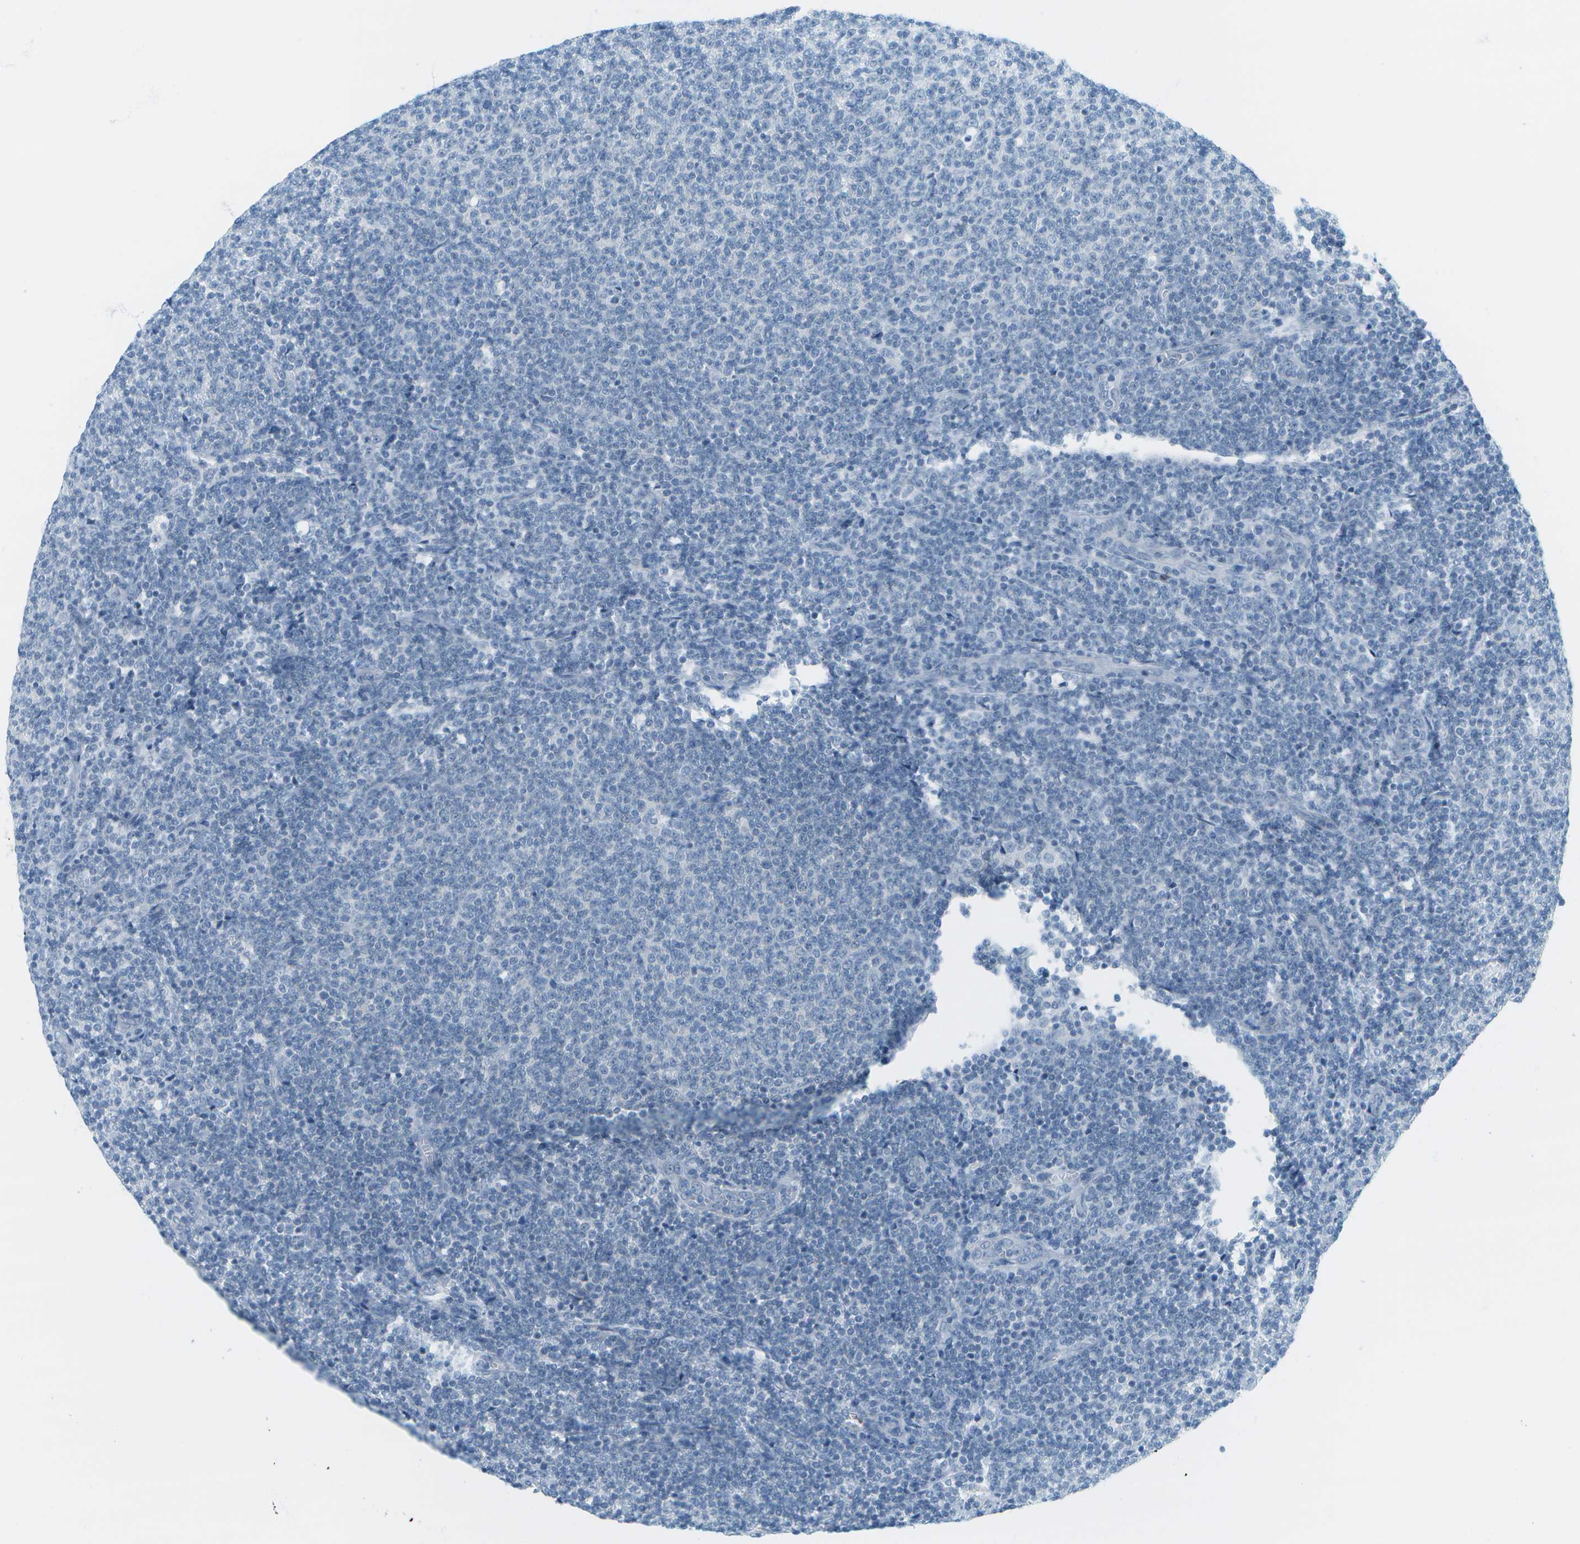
{"staining": {"intensity": "negative", "quantity": "none", "location": "none"}, "tissue": "lymphoma", "cell_type": "Tumor cells", "image_type": "cancer", "snomed": [{"axis": "morphology", "description": "Malignant lymphoma, non-Hodgkin's type, Low grade"}, {"axis": "topography", "description": "Lymph node"}], "caption": "Low-grade malignant lymphoma, non-Hodgkin's type was stained to show a protein in brown. There is no significant positivity in tumor cells. The staining is performed using DAB brown chromogen with nuclei counter-stained in using hematoxylin.", "gene": "SMYD5", "patient": {"sex": "male", "age": 66}}